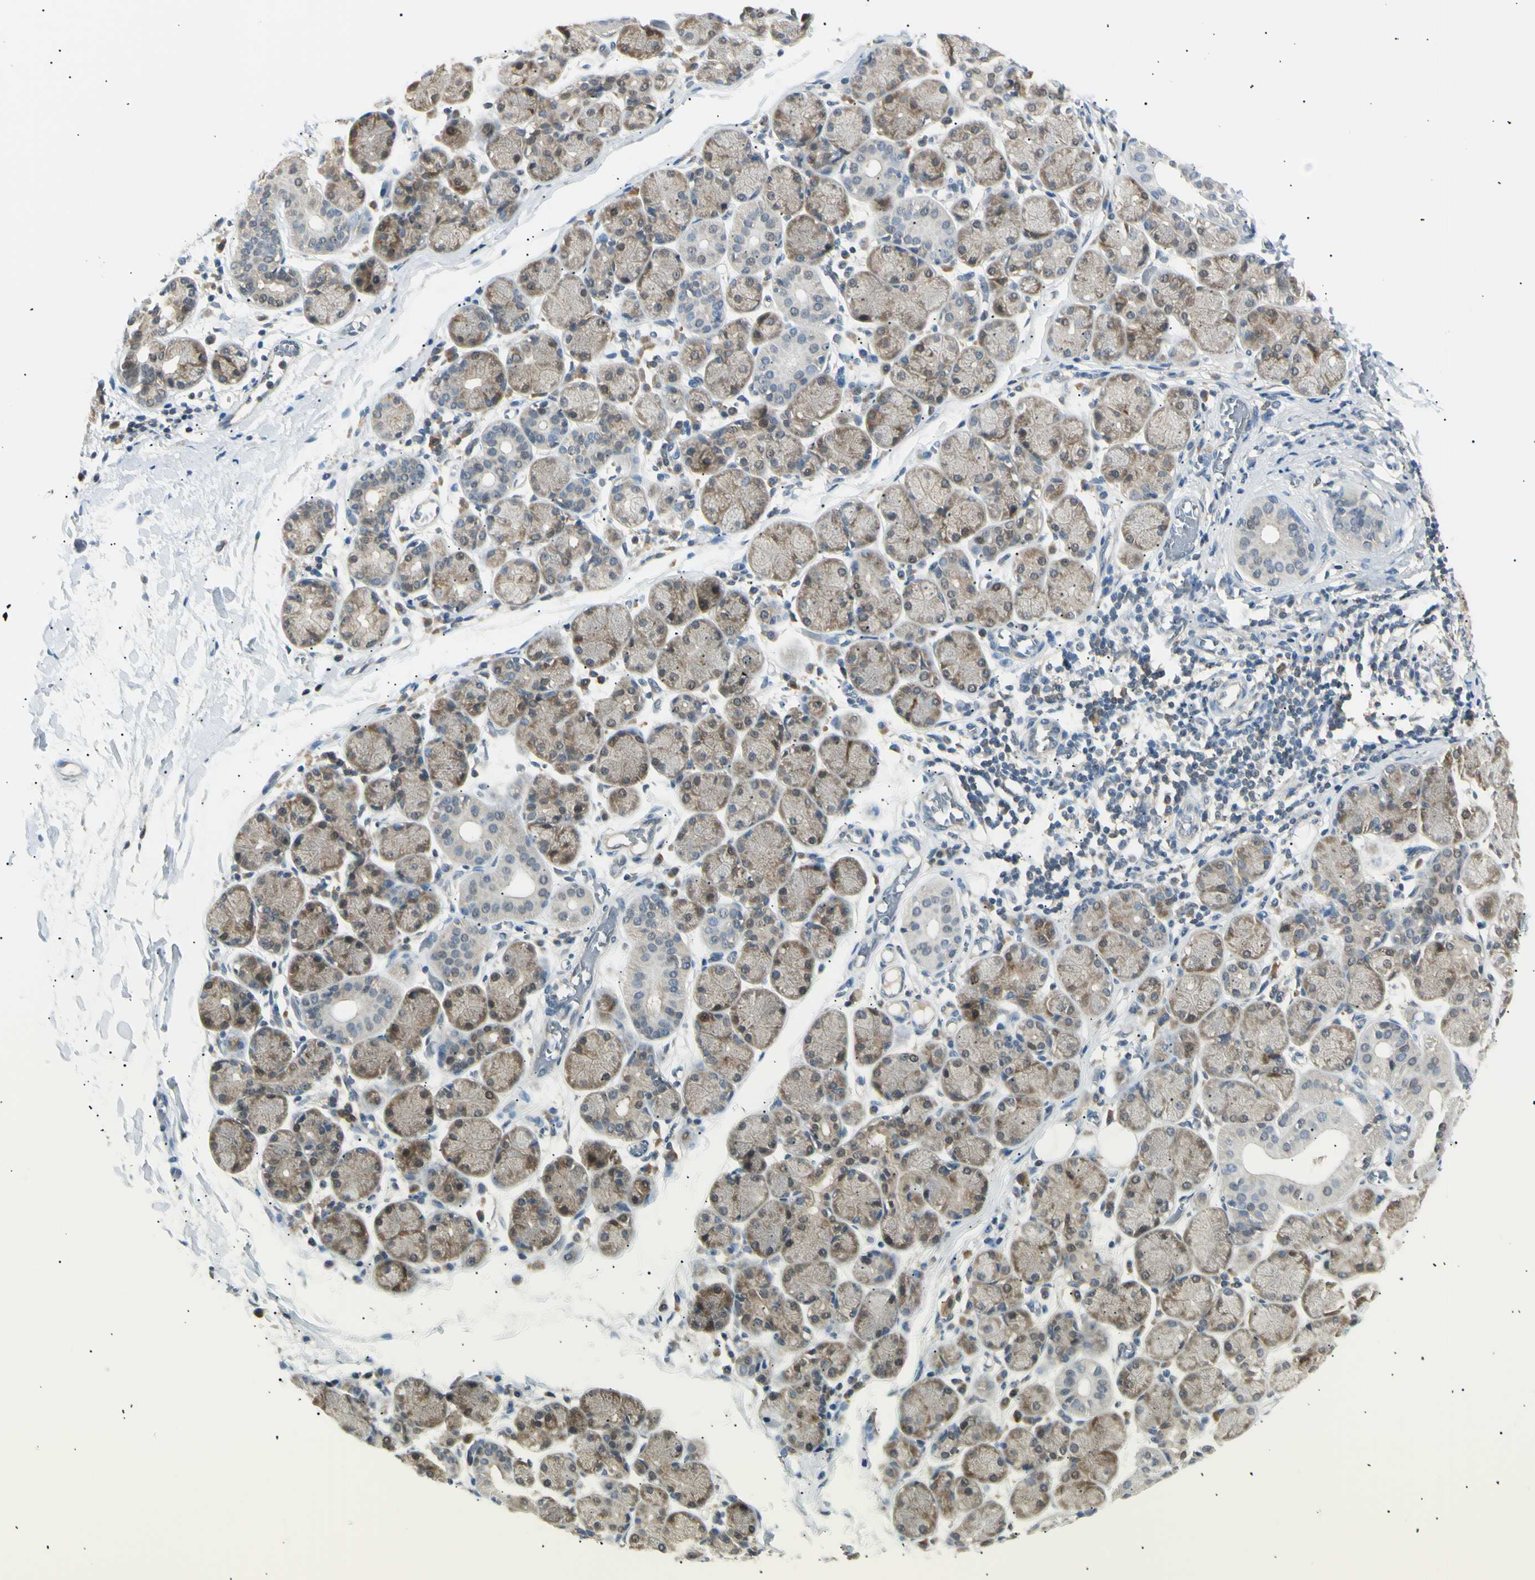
{"staining": {"intensity": "moderate", "quantity": ">75%", "location": "cytoplasmic/membranous,nuclear"}, "tissue": "salivary gland", "cell_type": "Glandular cells", "image_type": "normal", "snomed": [{"axis": "morphology", "description": "Normal tissue, NOS"}, {"axis": "topography", "description": "Salivary gland"}], "caption": "High-magnification brightfield microscopy of unremarkable salivary gland stained with DAB (brown) and counterstained with hematoxylin (blue). glandular cells exhibit moderate cytoplasmic/membranous,nuclear staining is seen in about>75% of cells. The protein of interest is stained brown, and the nuclei are stained in blue (DAB (3,3'-diaminobenzidine) IHC with brightfield microscopy, high magnification).", "gene": "LHPP", "patient": {"sex": "female", "age": 24}}